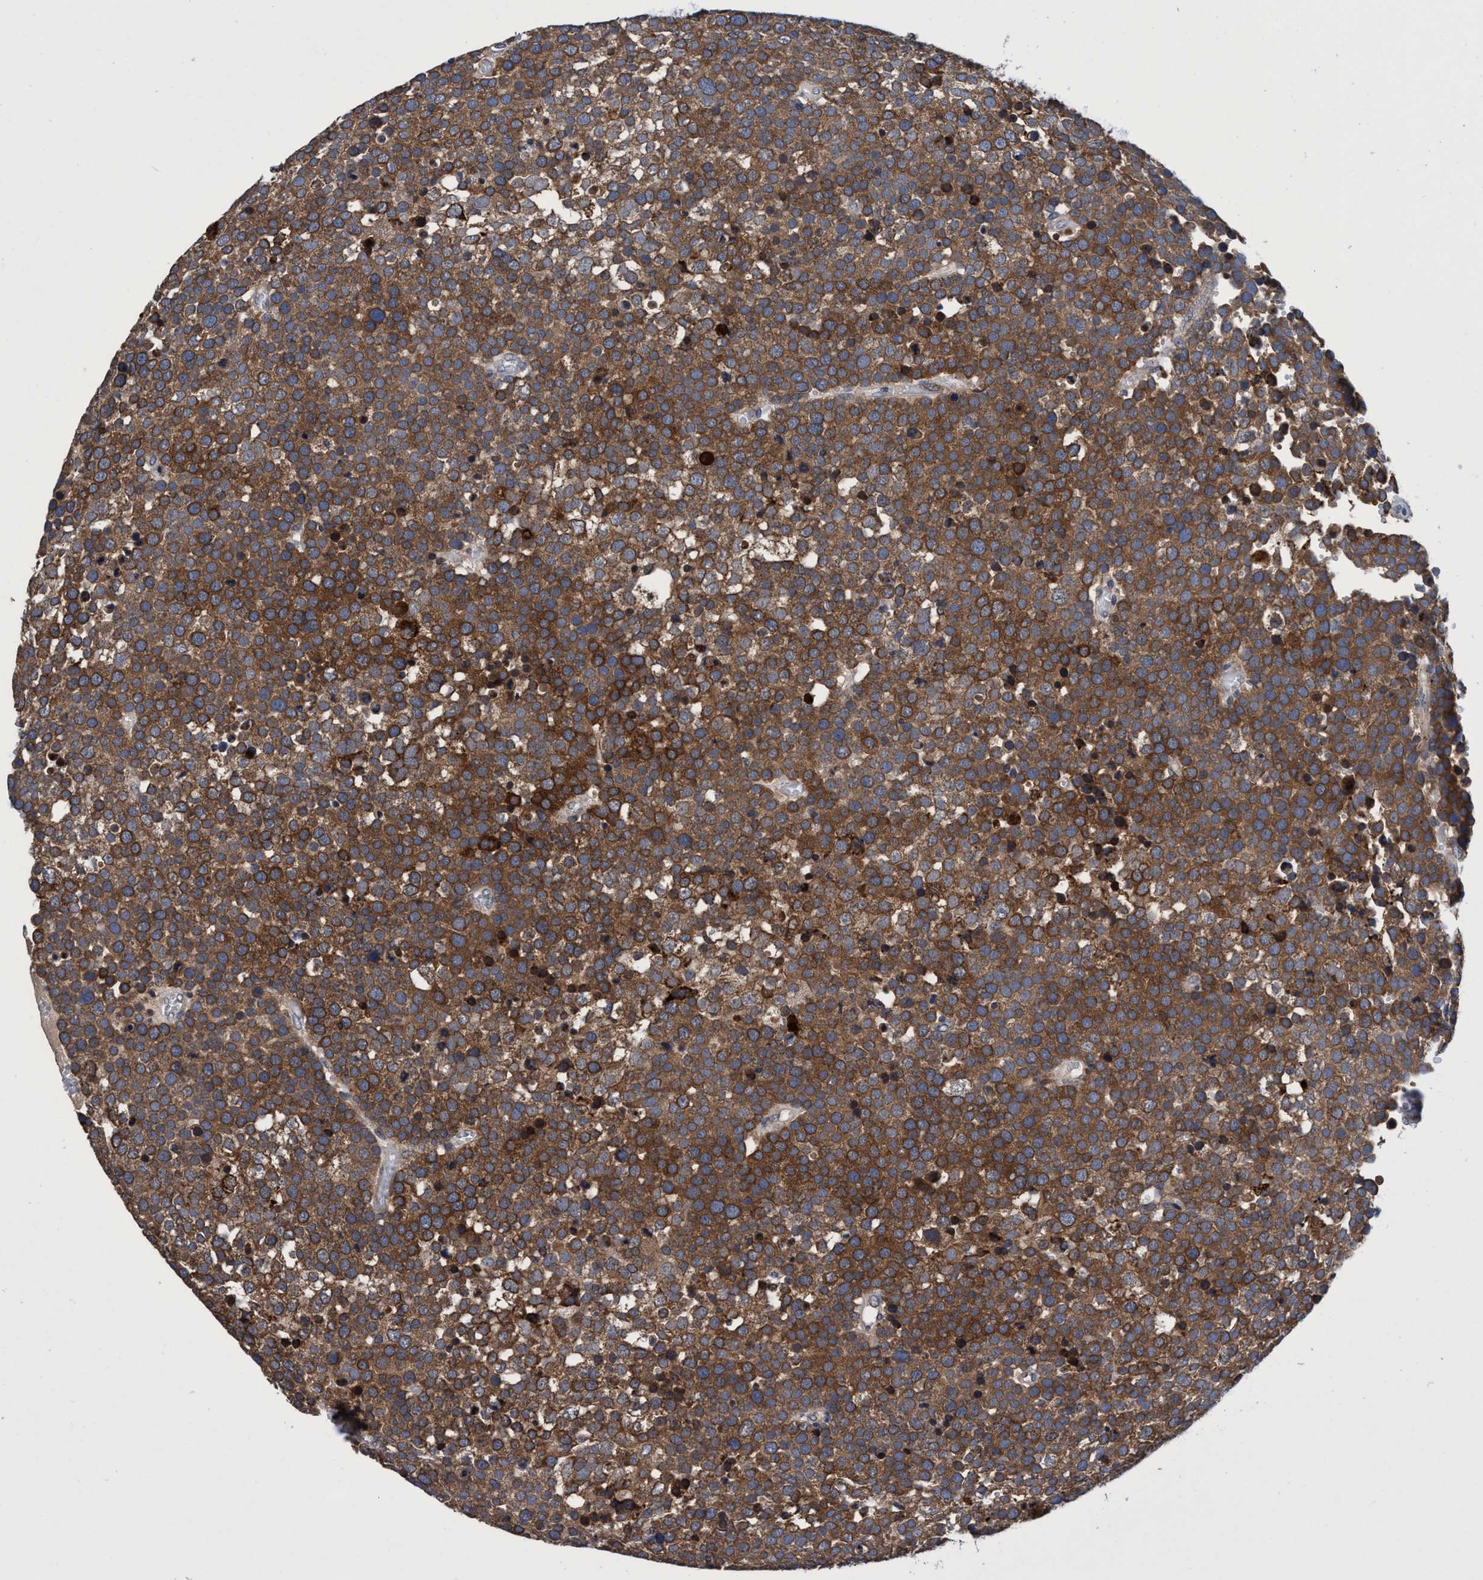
{"staining": {"intensity": "moderate", "quantity": ">75%", "location": "cytoplasmic/membranous"}, "tissue": "testis cancer", "cell_type": "Tumor cells", "image_type": "cancer", "snomed": [{"axis": "morphology", "description": "Seminoma, NOS"}, {"axis": "topography", "description": "Testis"}], "caption": "Tumor cells exhibit moderate cytoplasmic/membranous positivity in approximately >75% of cells in testis cancer.", "gene": "CALCOCO2", "patient": {"sex": "male", "age": 71}}